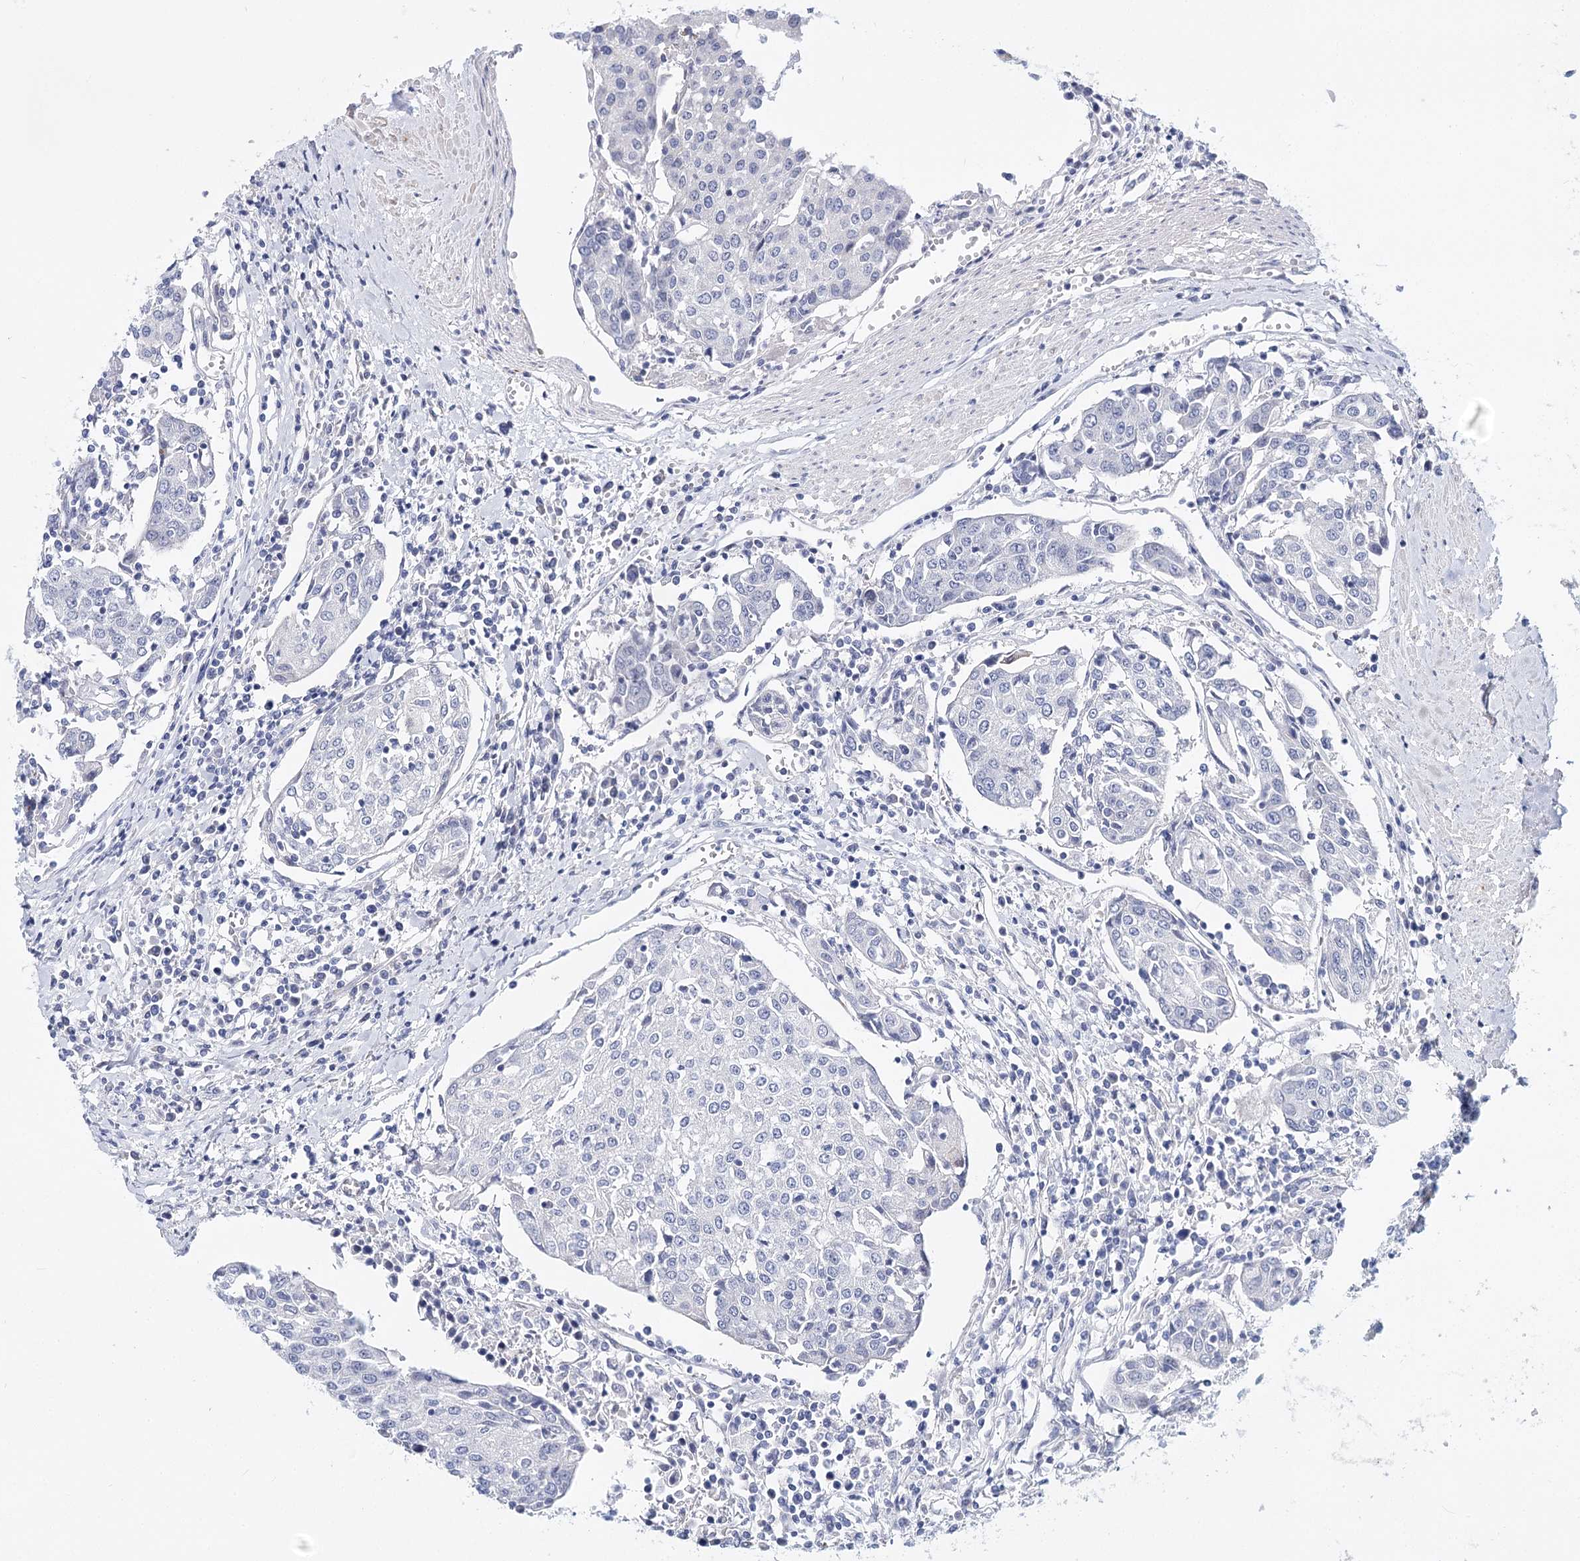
{"staining": {"intensity": "negative", "quantity": "none", "location": "none"}, "tissue": "urothelial cancer", "cell_type": "Tumor cells", "image_type": "cancer", "snomed": [{"axis": "morphology", "description": "Urothelial carcinoma, High grade"}, {"axis": "topography", "description": "Urinary bladder"}], "caption": "Urothelial cancer stained for a protein using immunohistochemistry shows no staining tumor cells.", "gene": "TEX12", "patient": {"sex": "female", "age": 85}}